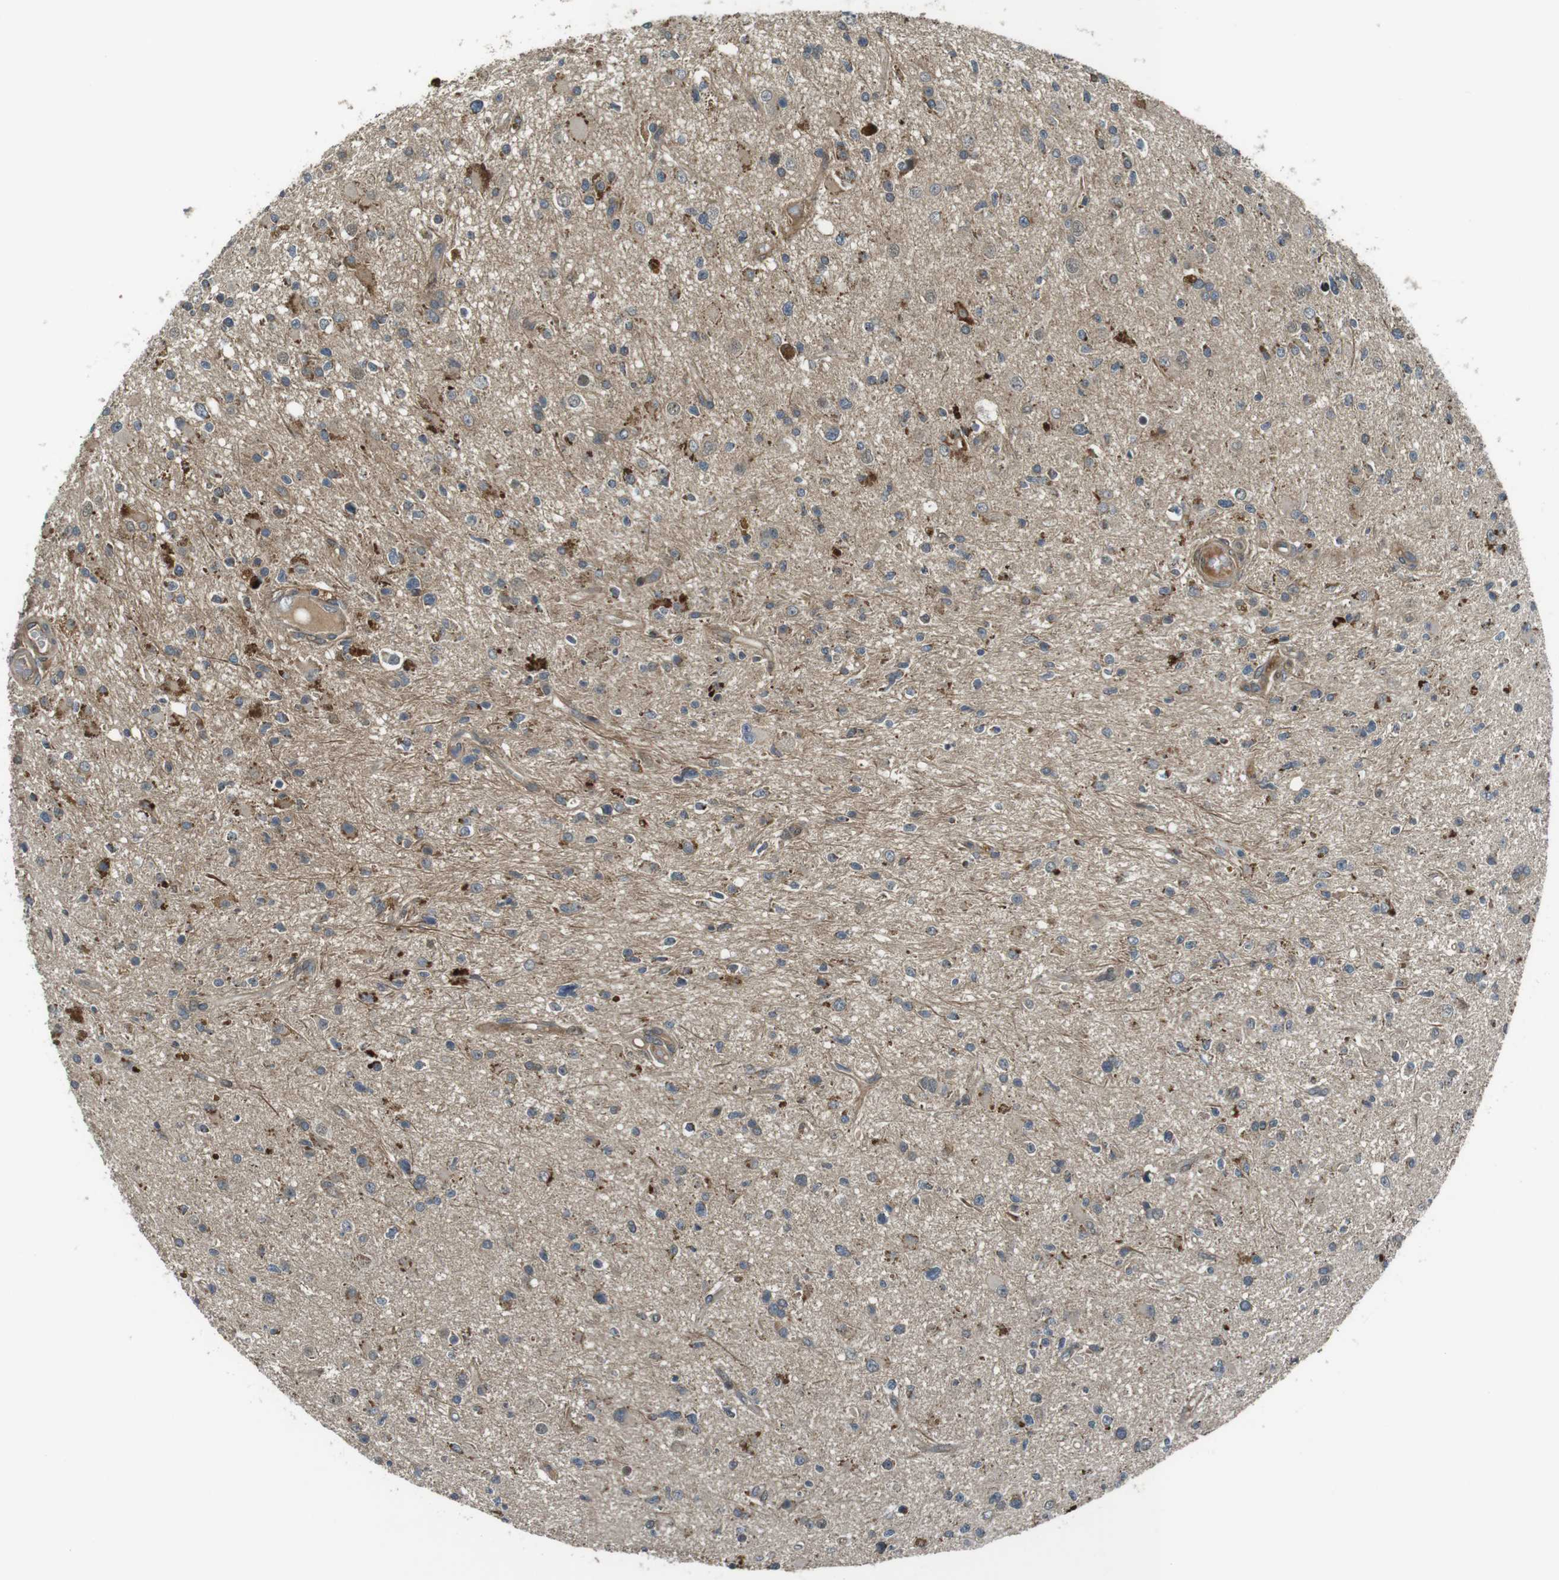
{"staining": {"intensity": "moderate", "quantity": "25%-75%", "location": "cytoplasmic/membranous"}, "tissue": "glioma", "cell_type": "Tumor cells", "image_type": "cancer", "snomed": [{"axis": "morphology", "description": "Glioma, malignant, High grade"}, {"axis": "topography", "description": "Brain"}], "caption": "This is an image of immunohistochemistry (IHC) staining of malignant glioma (high-grade), which shows moderate positivity in the cytoplasmic/membranous of tumor cells.", "gene": "IFFO2", "patient": {"sex": "male", "age": 33}}